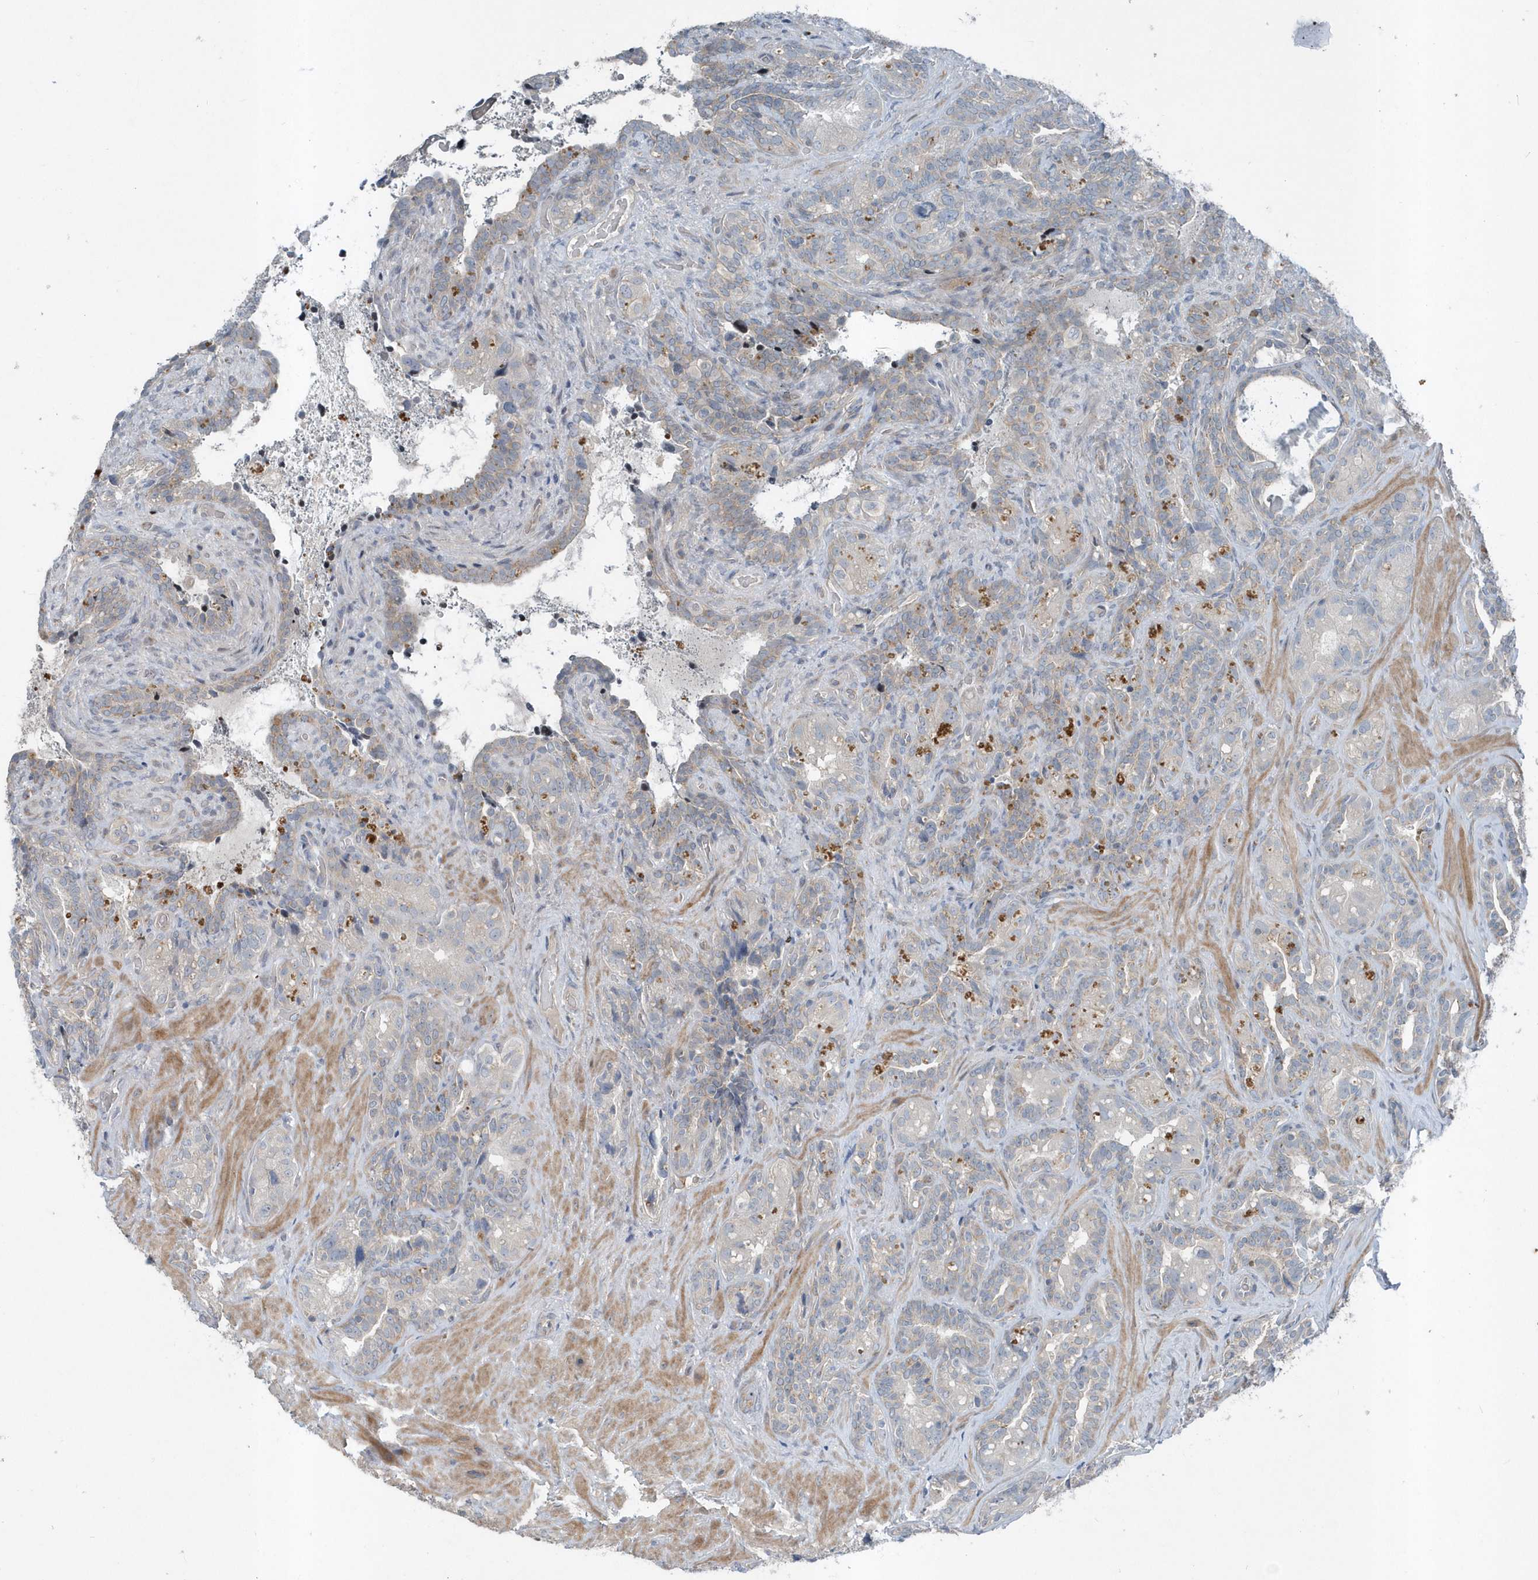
{"staining": {"intensity": "negative", "quantity": "none", "location": "none"}, "tissue": "seminal vesicle", "cell_type": "Glandular cells", "image_type": "normal", "snomed": [{"axis": "morphology", "description": "Normal tissue, NOS"}, {"axis": "topography", "description": "Seminal veicle"}, {"axis": "topography", "description": "Peripheral nerve tissue"}], "caption": "Glandular cells are negative for protein expression in normal human seminal vesicle. The staining was performed using DAB to visualize the protein expression in brown, while the nuclei were stained in blue with hematoxylin (Magnification: 20x).", "gene": "MCC", "patient": {"sex": "male", "age": 67}}